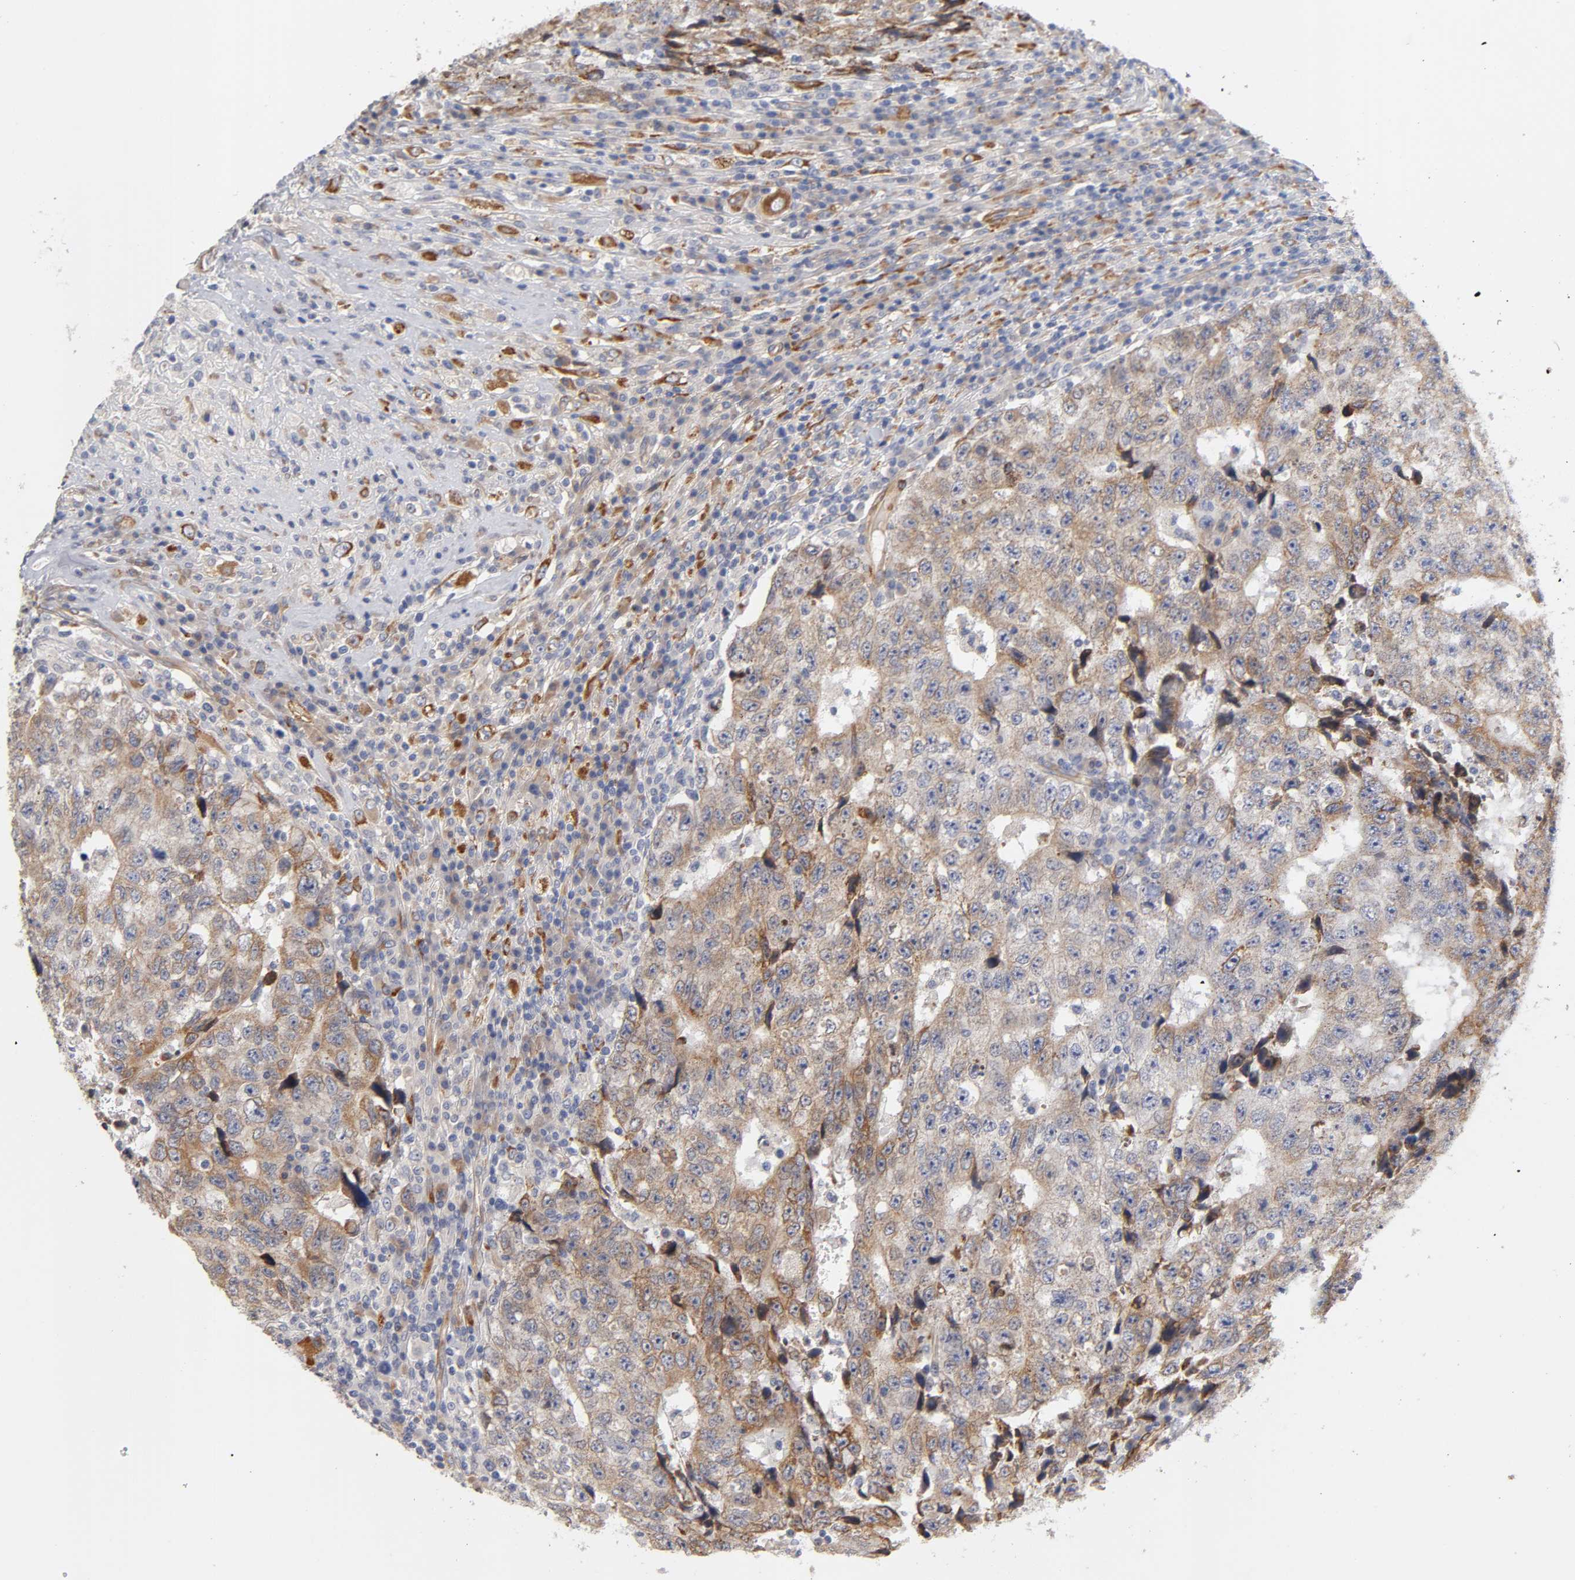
{"staining": {"intensity": "weak", "quantity": ">75%", "location": "cytoplasmic/membranous"}, "tissue": "testis cancer", "cell_type": "Tumor cells", "image_type": "cancer", "snomed": [{"axis": "morphology", "description": "Necrosis, NOS"}, {"axis": "morphology", "description": "Carcinoma, Embryonal, NOS"}, {"axis": "topography", "description": "Testis"}], "caption": "Testis cancer (embryonal carcinoma) stained with a brown dye reveals weak cytoplasmic/membranous positive positivity in about >75% of tumor cells.", "gene": "LAMB1", "patient": {"sex": "male", "age": 19}}